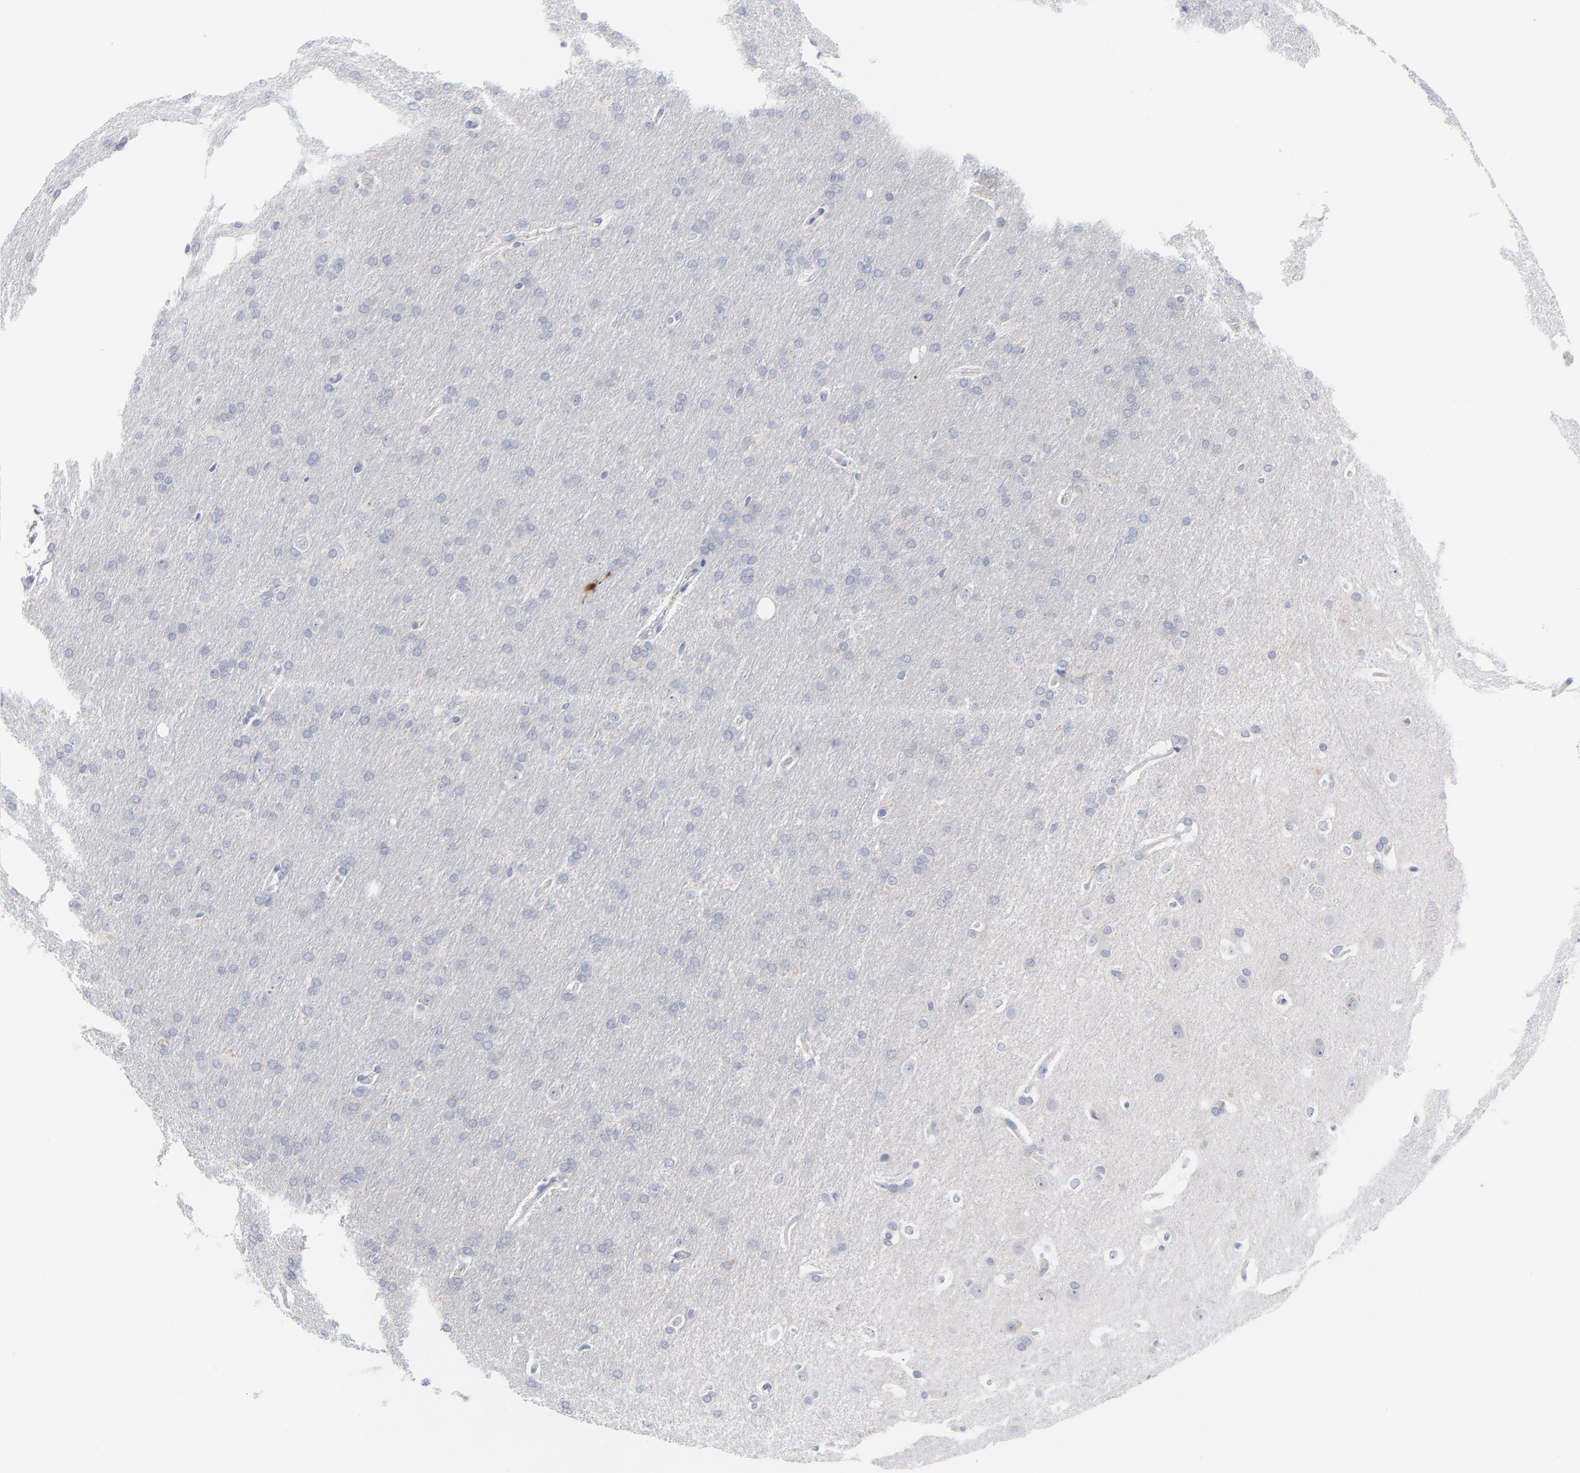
{"staining": {"intensity": "strong", "quantity": "<25%", "location": "cytoplasmic/membranous,nuclear"}, "tissue": "glioma", "cell_type": "Tumor cells", "image_type": "cancer", "snomed": [{"axis": "morphology", "description": "Glioma, malignant, Low grade"}, {"axis": "topography", "description": "Brain"}], "caption": "Immunohistochemical staining of human glioma exhibits medium levels of strong cytoplasmic/membranous and nuclear protein positivity in about <25% of tumor cells. Using DAB (3,3'-diaminobenzidine) (brown) and hematoxylin (blue) stains, captured at high magnification using brightfield microscopy.", "gene": "CDK1", "patient": {"sex": "female", "age": 32}}